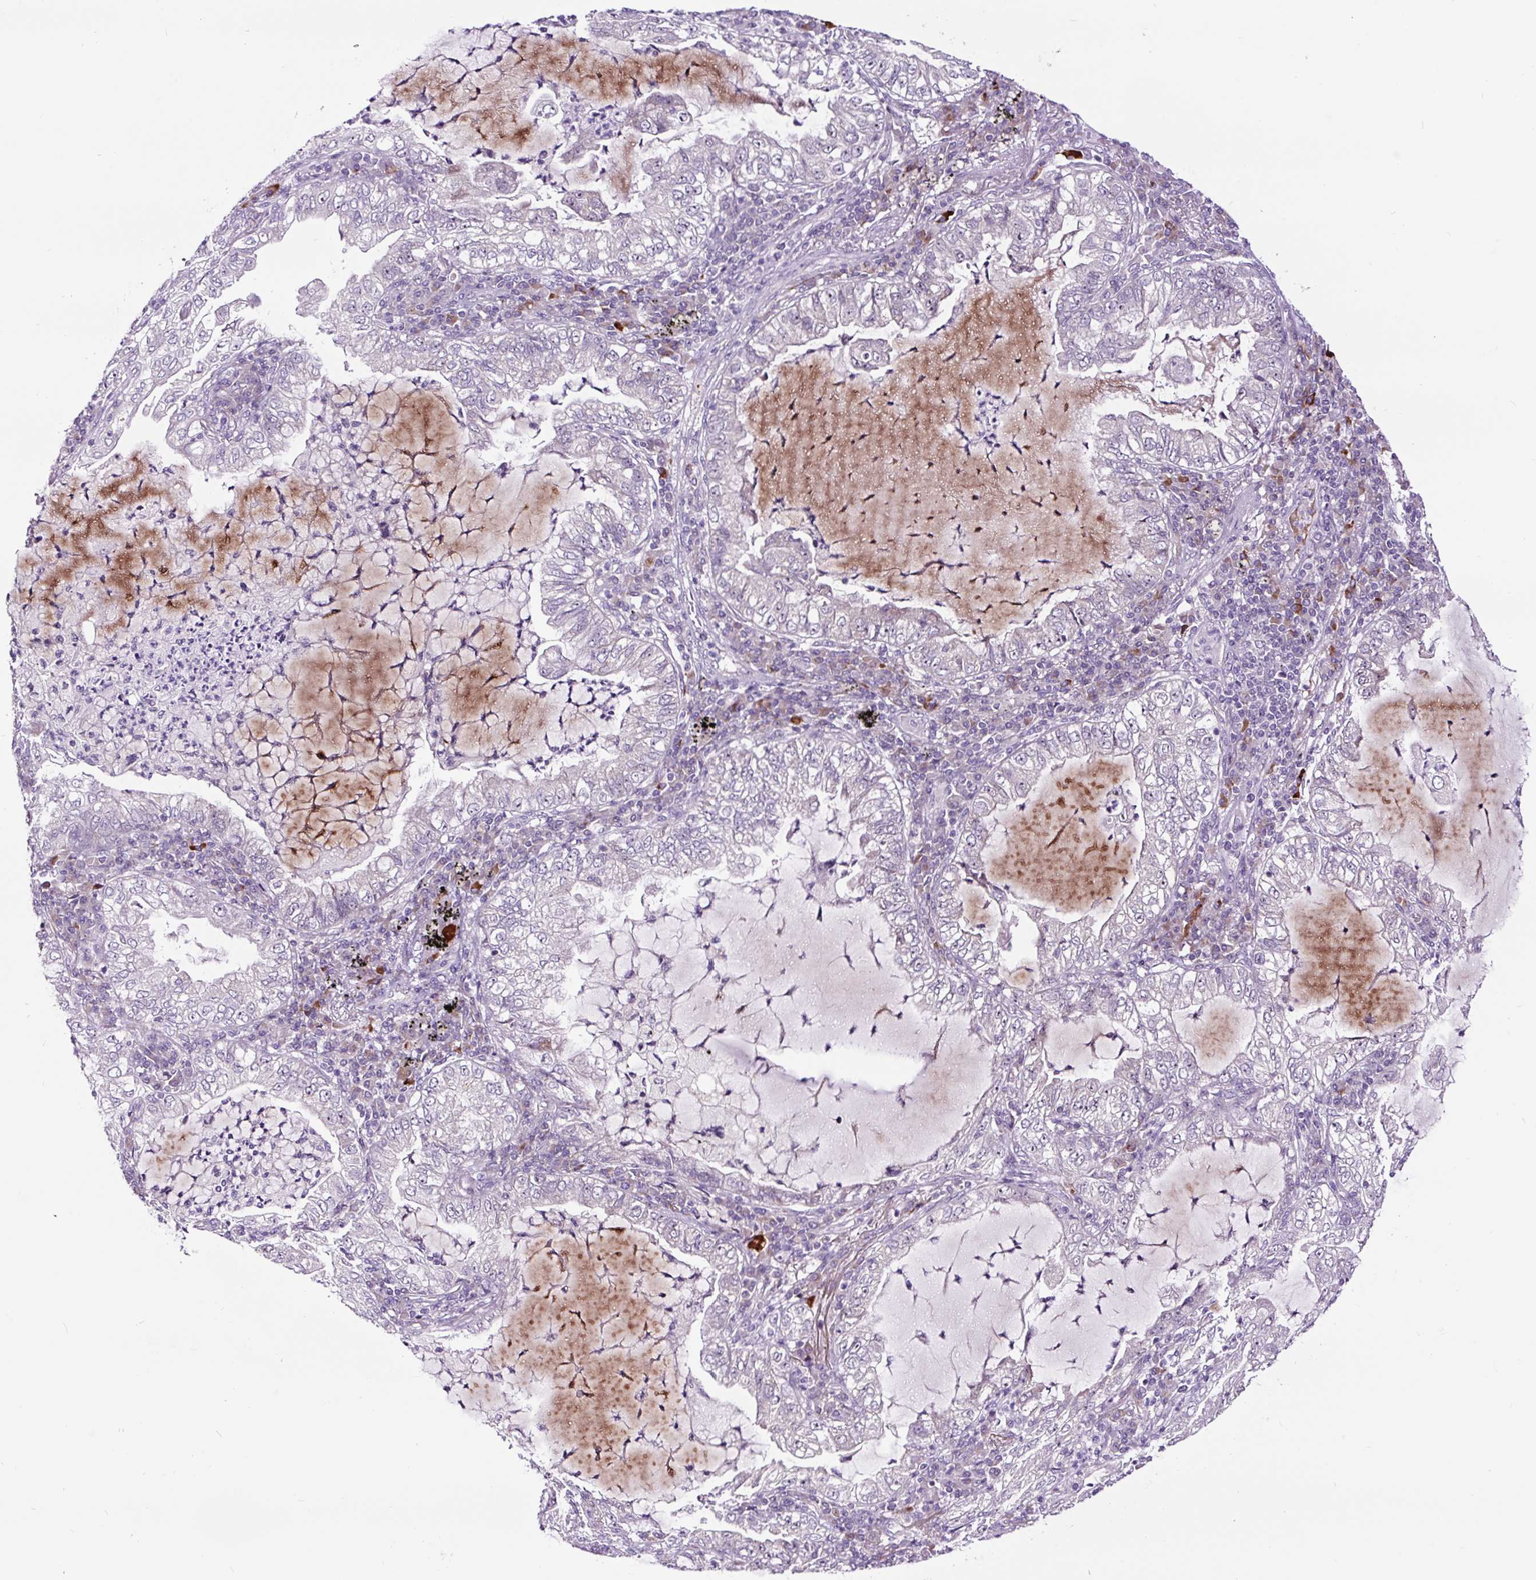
{"staining": {"intensity": "negative", "quantity": "none", "location": "none"}, "tissue": "lung cancer", "cell_type": "Tumor cells", "image_type": "cancer", "snomed": [{"axis": "morphology", "description": "Adenocarcinoma, NOS"}, {"axis": "topography", "description": "Lung"}], "caption": "Lung cancer stained for a protein using IHC exhibits no expression tumor cells.", "gene": "NOM1", "patient": {"sex": "female", "age": 73}}